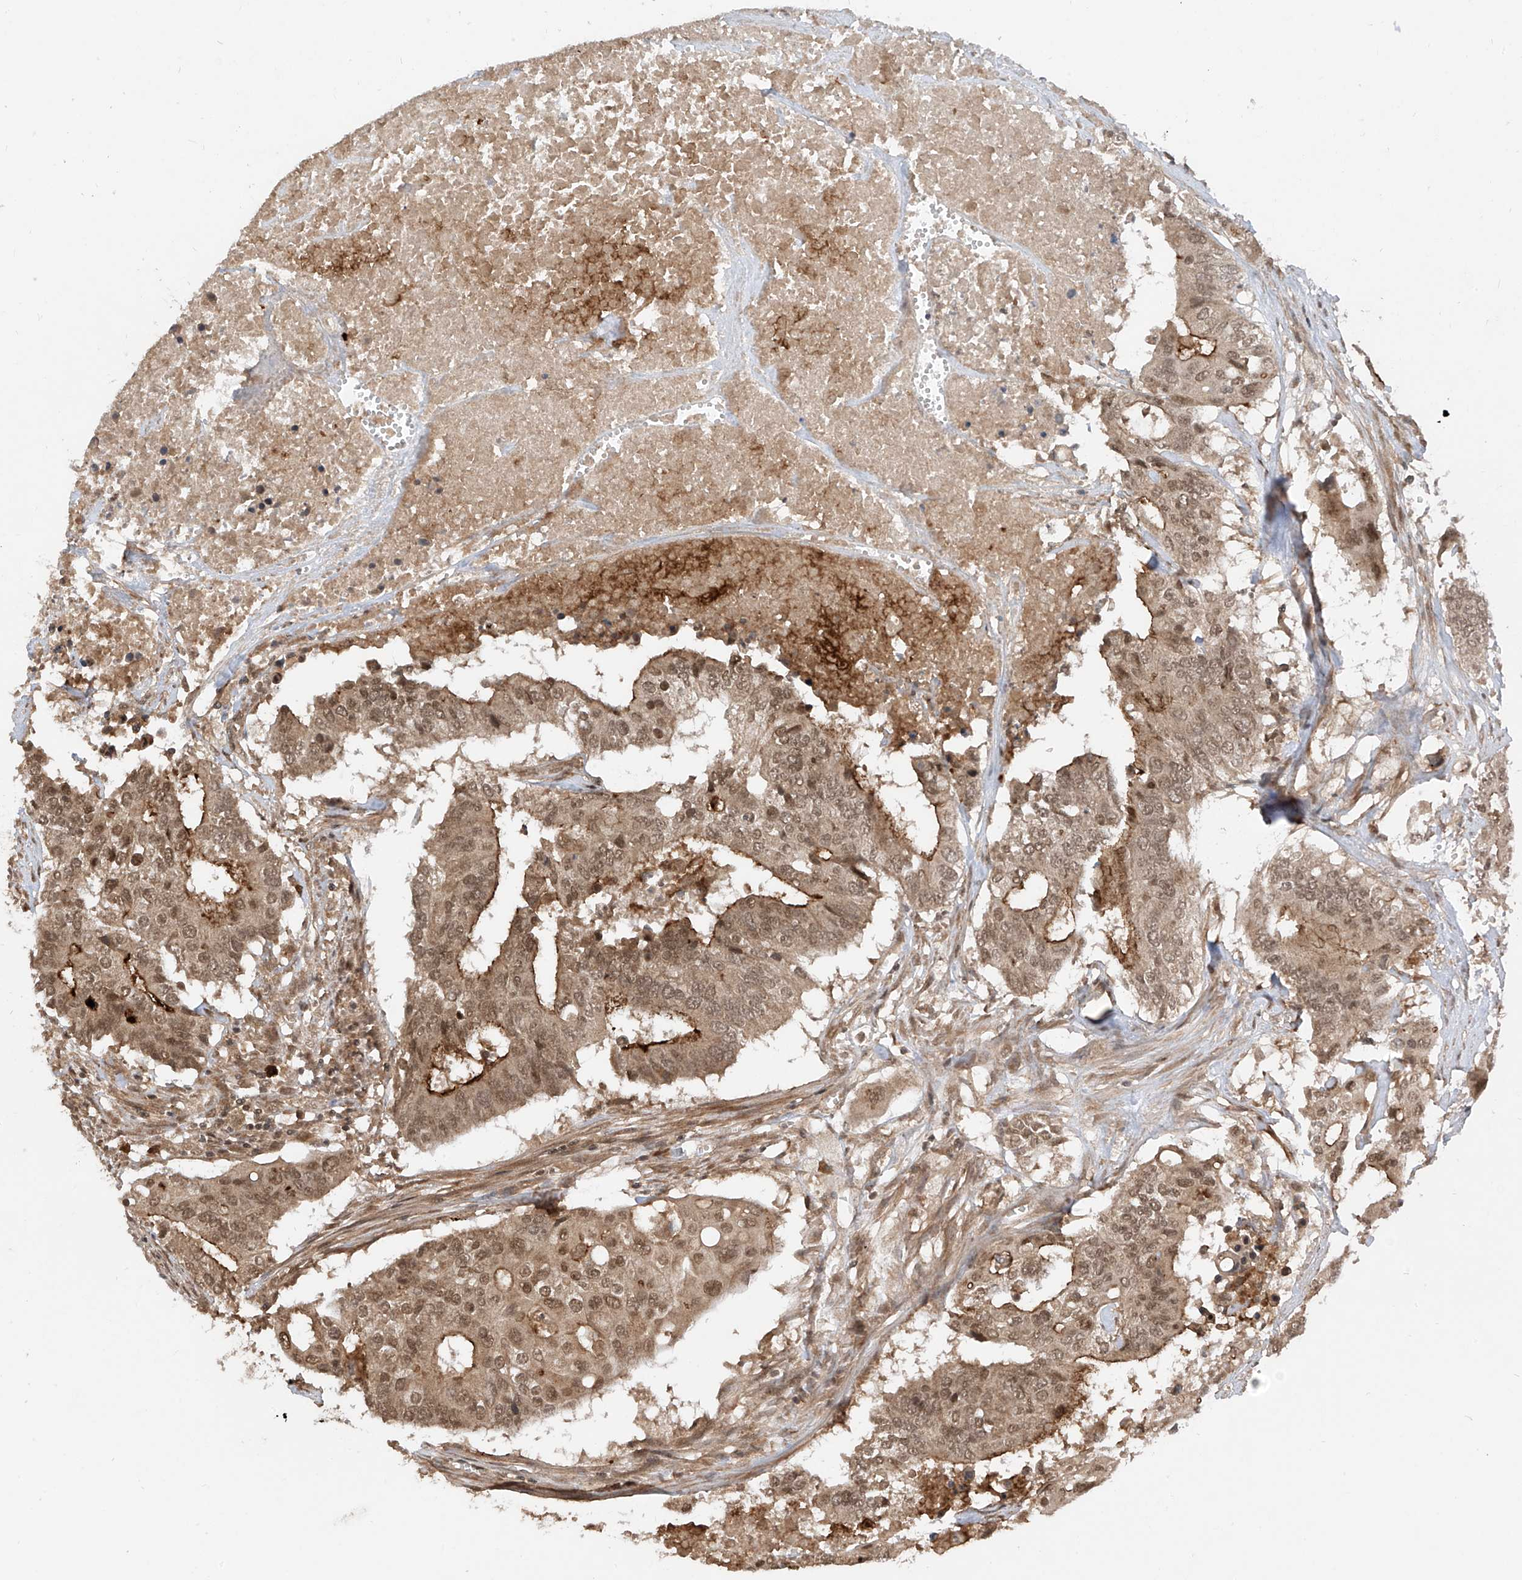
{"staining": {"intensity": "moderate", "quantity": ">75%", "location": "cytoplasmic/membranous,nuclear"}, "tissue": "colorectal cancer", "cell_type": "Tumor cells", "image_type": "cancer", "snomed": [{"axis": "morphology", "description": "Adenocarcinoma, NOS"}, {"axis": "topography", "description": "Colon"}], "caption": "A brown stain labels moderate cytoplasmic/membranous and nuclear positivity of a protein in colorectal cancer (adenocarcinoma) tumor cells. The staining is performed using DAB (3,3'-diaminobenzidine) brown chromogen to label protein expression. The nuclei are counter-stained blue using hematoxylin.", "gene": "LCOR", "patient": {"sex": "male", "age": 77}}